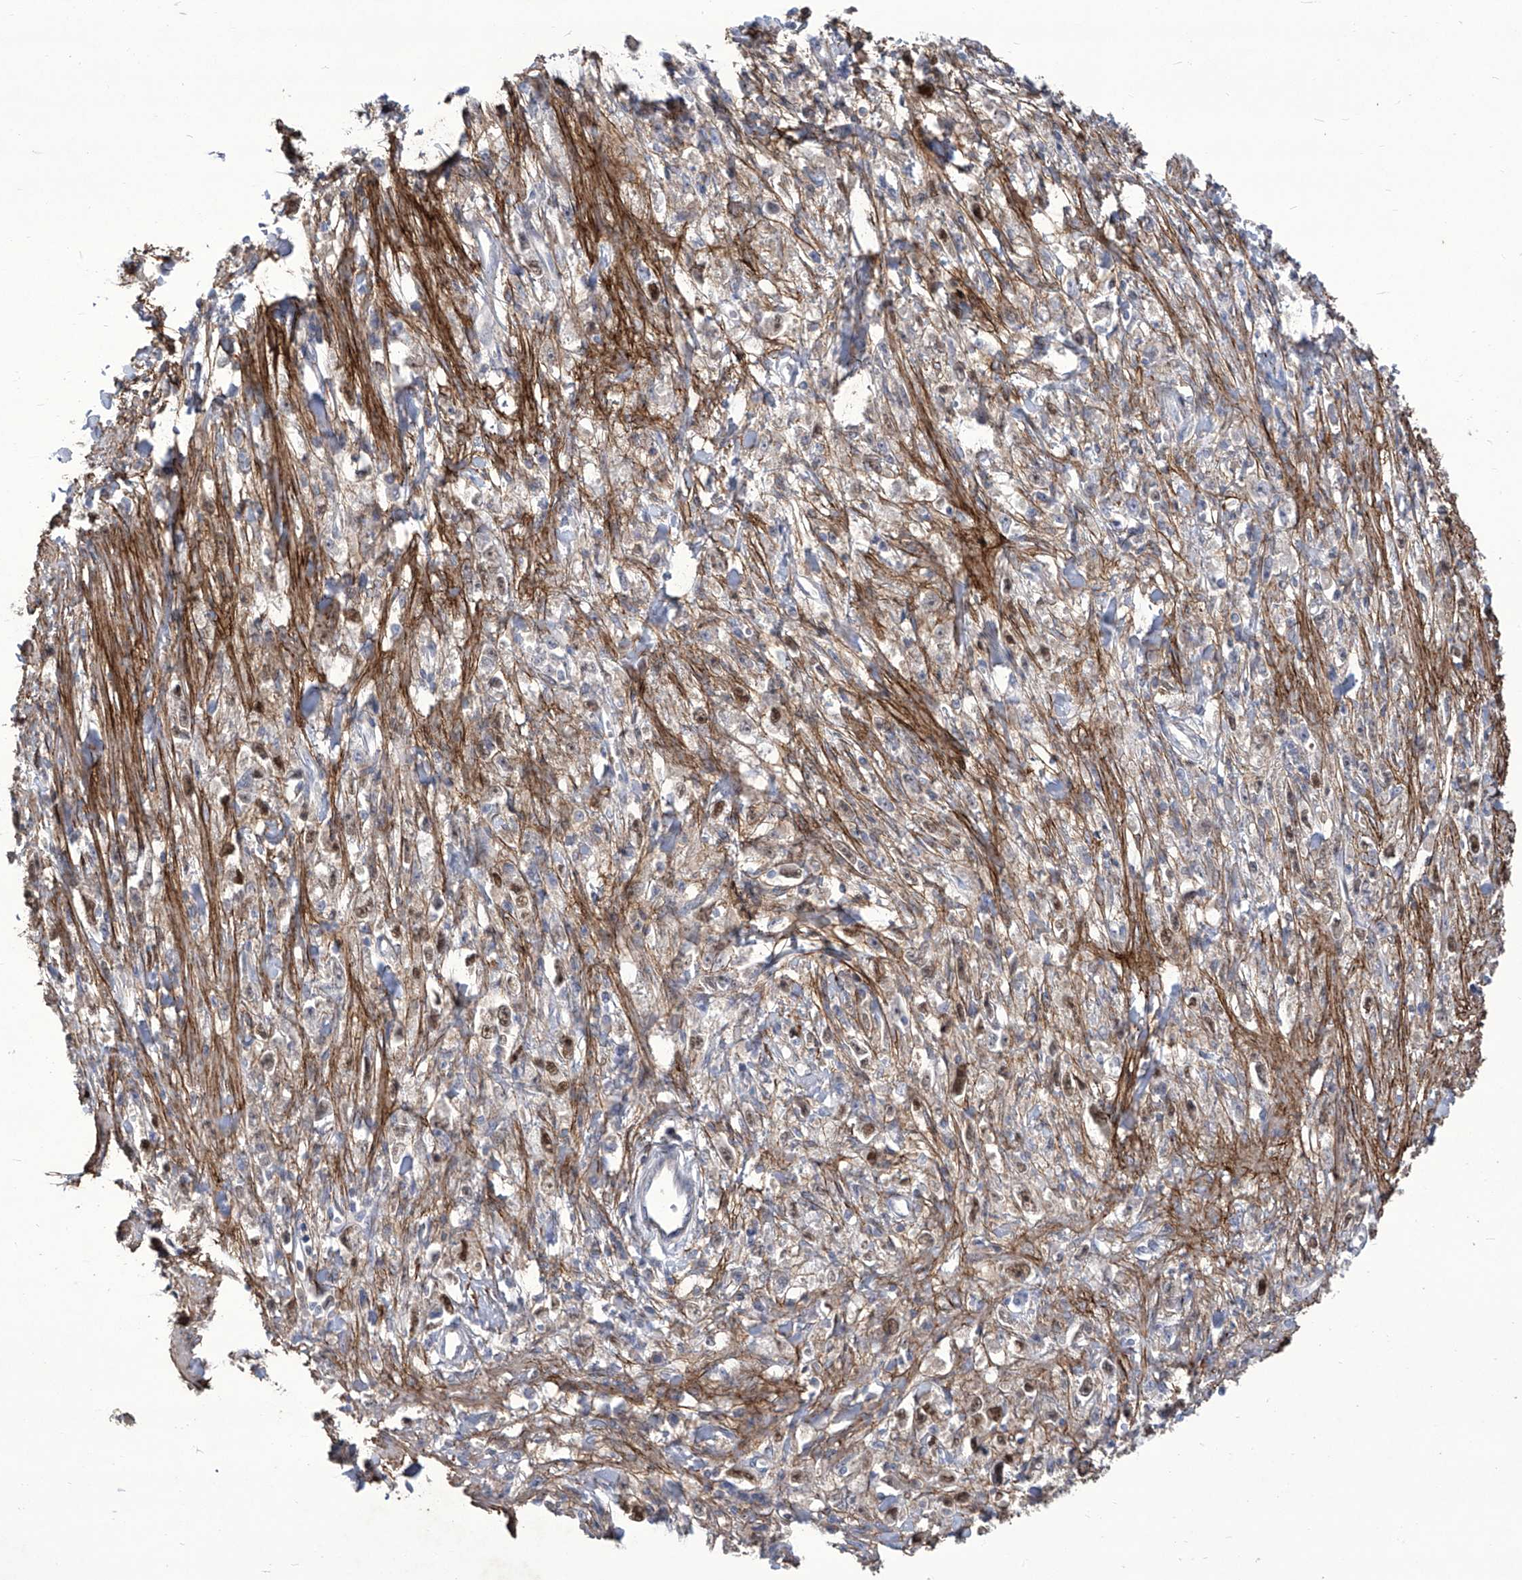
{"staining": {"intensity": "weak", "quantity": "<25%", "location": "cytoplasmic/membranous,nuclear"}, "tissue": "stomach cancer", "cell_type": "Tumor cells", "image_type": "cancer", "snomed": [{"axis": "morphology", "description": "Adenocarcinoma, NOS"}, {"axis": "topography", "description": "Stomach"}], "caption": "High power microscopy photomicrograph of an IHC histopathology image of stomach adenocarcinoma, revealing no significant expression in tumor cells. (IHC, brightfield microscopy, high magnification).", "gene": "TXNIP", "patient": {"sex": "female", "age": 59}}